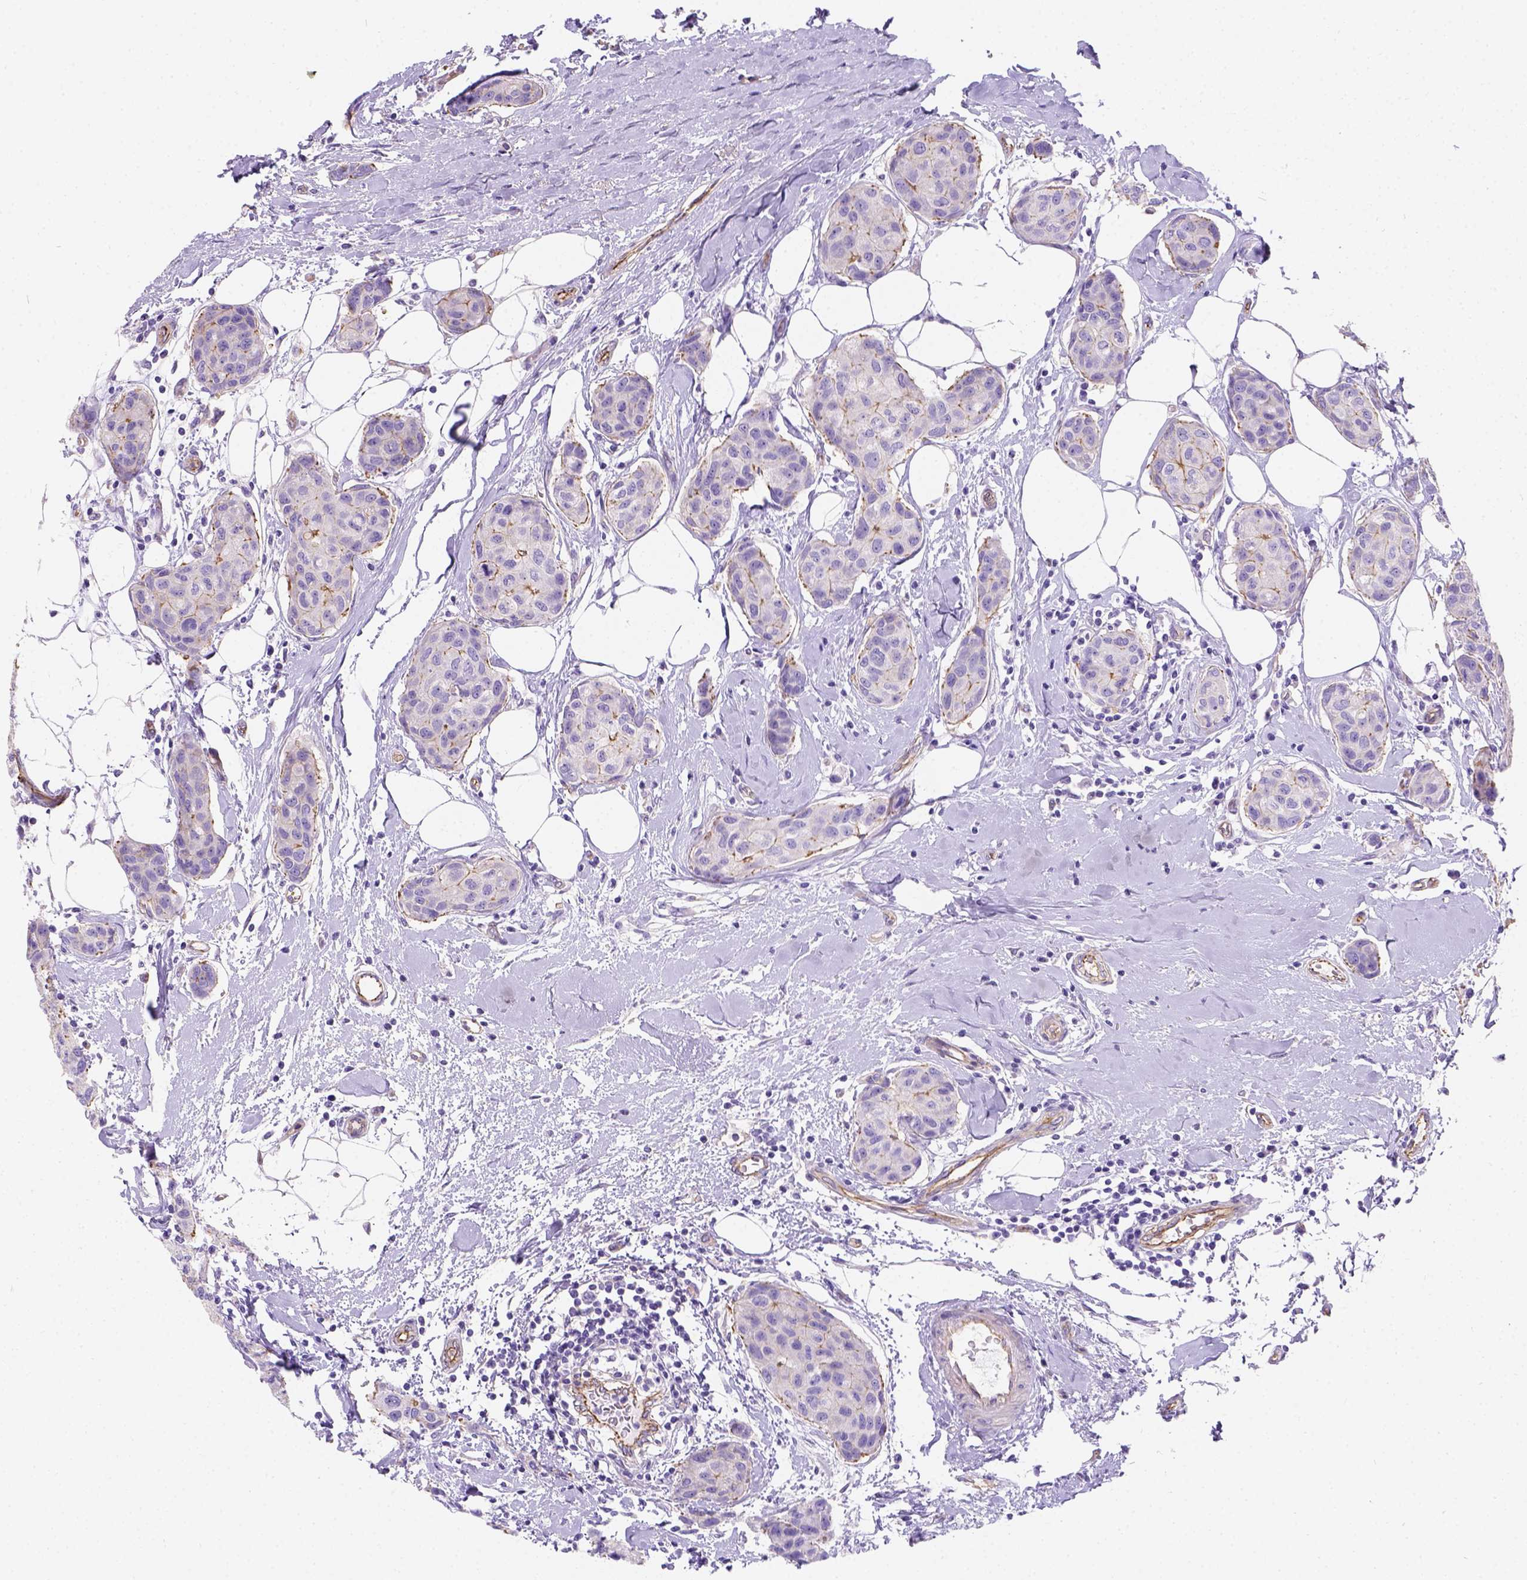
{"staining": {"intensity": "moderate", "quantity": "<25%", "location": "cytoplasmic/membranous"}, "tissue": "breast cancer", "cell_type": "Tumor cells", "image_type": "cancer", "snomed": [{"axis": "morphology", "description": "Duct carcinoma"}, {"axis": "topography", "description": "Breast"}], "caption": "Immunohistochemistry histopathology image of human breast infiltrating ductal carcinoma stained for a protein (brown), which exhibits low levels of moderate cytoplasmic/membranous positivity in approximately <25% of tumor cells.", "gene": "PHF7", "patient": {"sex": "female", "age": 80}}